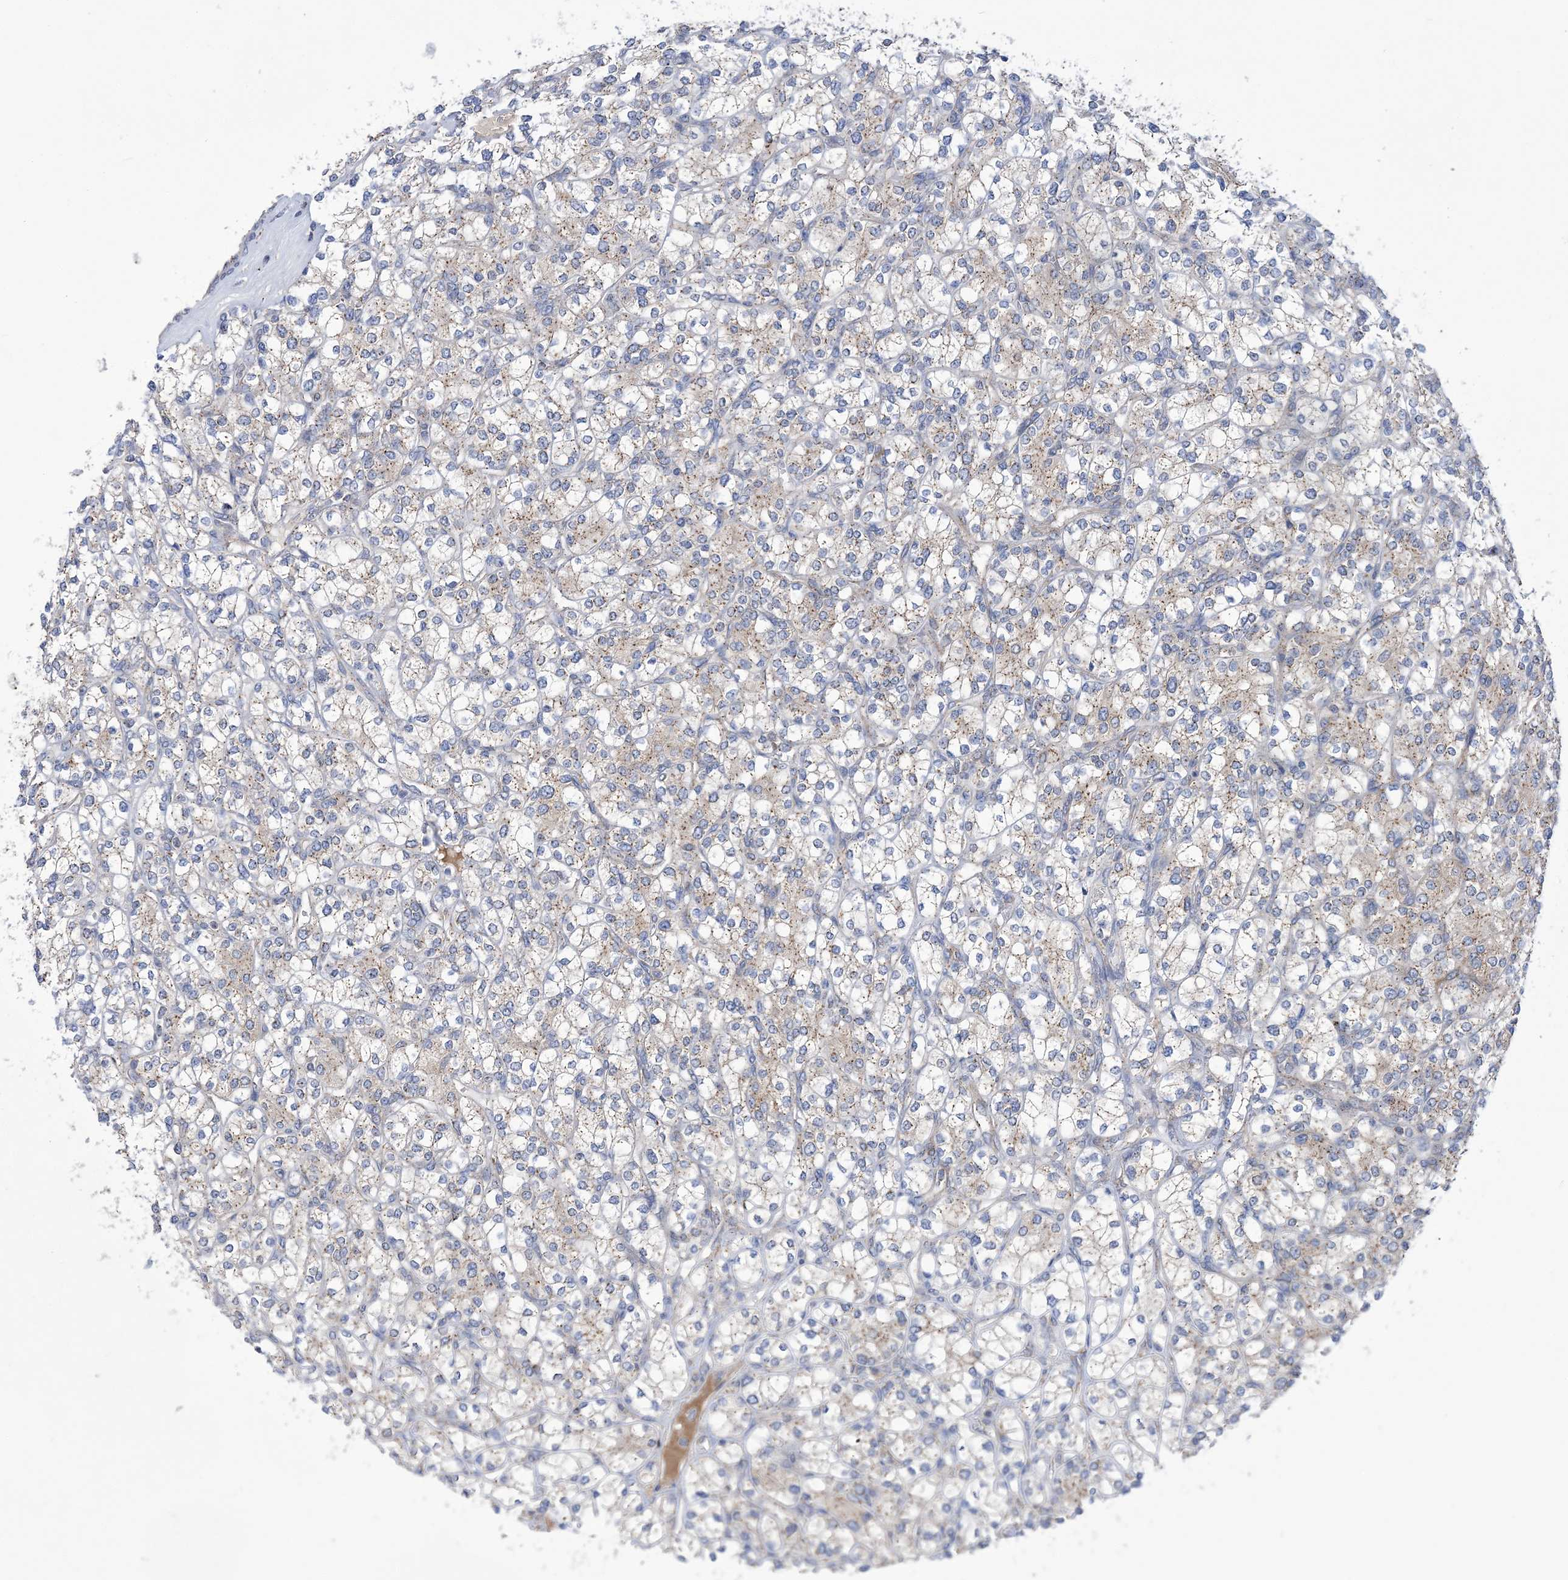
{"staining": {"intensity": "weak", "quantity": "25%-75%", "location": "cytoplasmic/membranous"}, "tissue": "renal cancer", "cell_type": "Tumor cells", "image_type": "cancer", "snomed": [{"axis": "morphology", "description": "Adenocarcinoma, NOS"}, {"axis": "topography", "description": "Kidney"}], "caption": "Renal cancer (adenocarcinoma) stained for a protein displays weak cytoplasmic/membranous positivity in tumor cells.", "gene": "COPB2", "patient": {"sex": "male", "age": 77}}